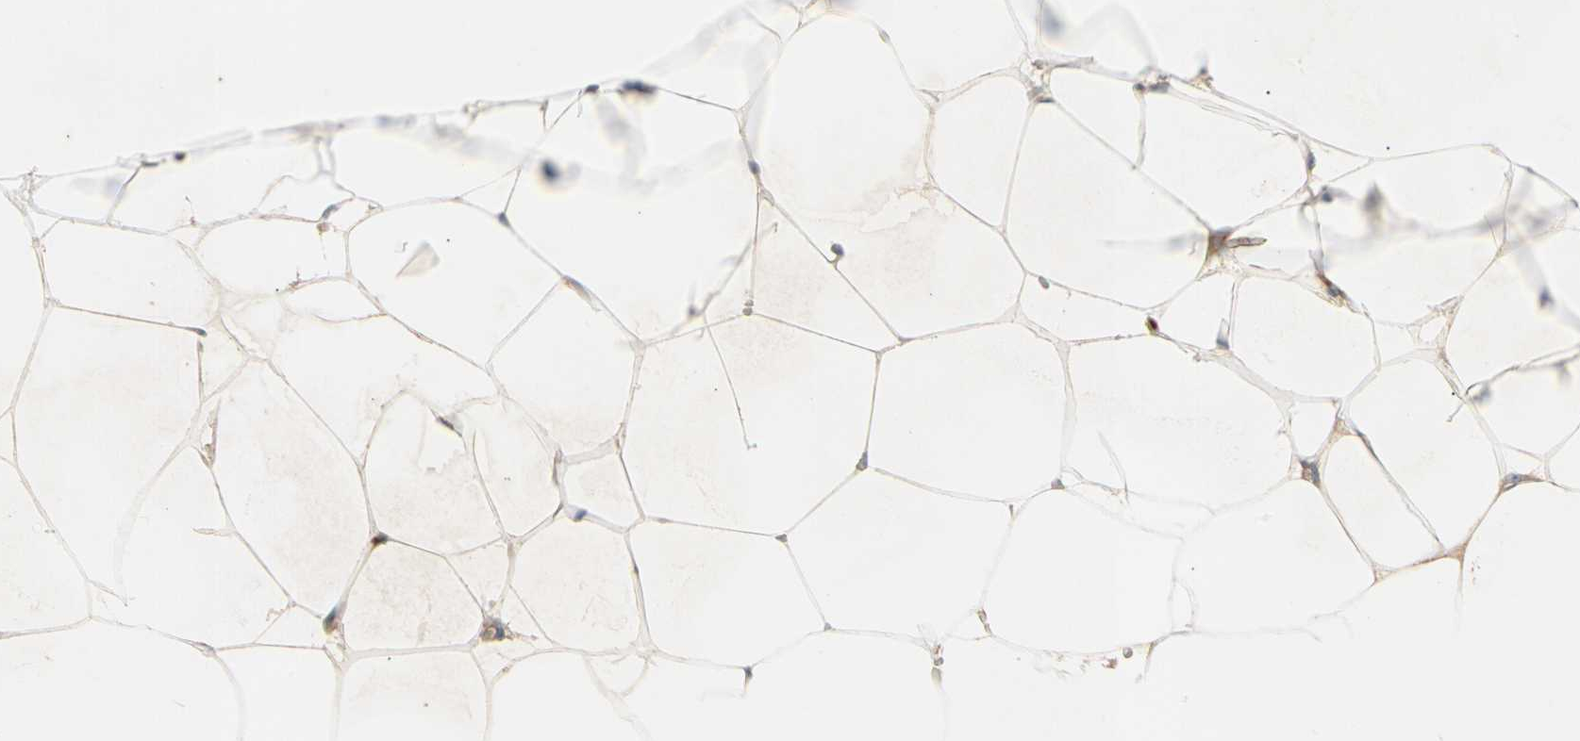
{"staining": {"intensity": "weak", "quantity": ">75%", "location": "cytoplasmic/membranous"}, "tissue": "adipose tissue", "cell_type": "Adipocytes", "image_type": "normal", "snomed": [{"axis": "morphology", "description": "Normal tissue, NOS"}, {"axis": "topography", "description": "Breast"}, {"axis": "topography", "description": "Adipose tissue"}], "caption": "Immunohistochemistry (IHC) staining of benign adipose tissue, which displays low levels of weak cytoplasmic/membranous staining in about >75% of adipocytes indicating weak cytoplasmic/membranous protein staining. The staining was performed using DAB (3,3'-diaminobenzidine) (brown) for protein detection and nuclei were counterstained in hematoxylin (blue).", "gene": "SKIL", "patient": {"sex": "female", "age": 25}}